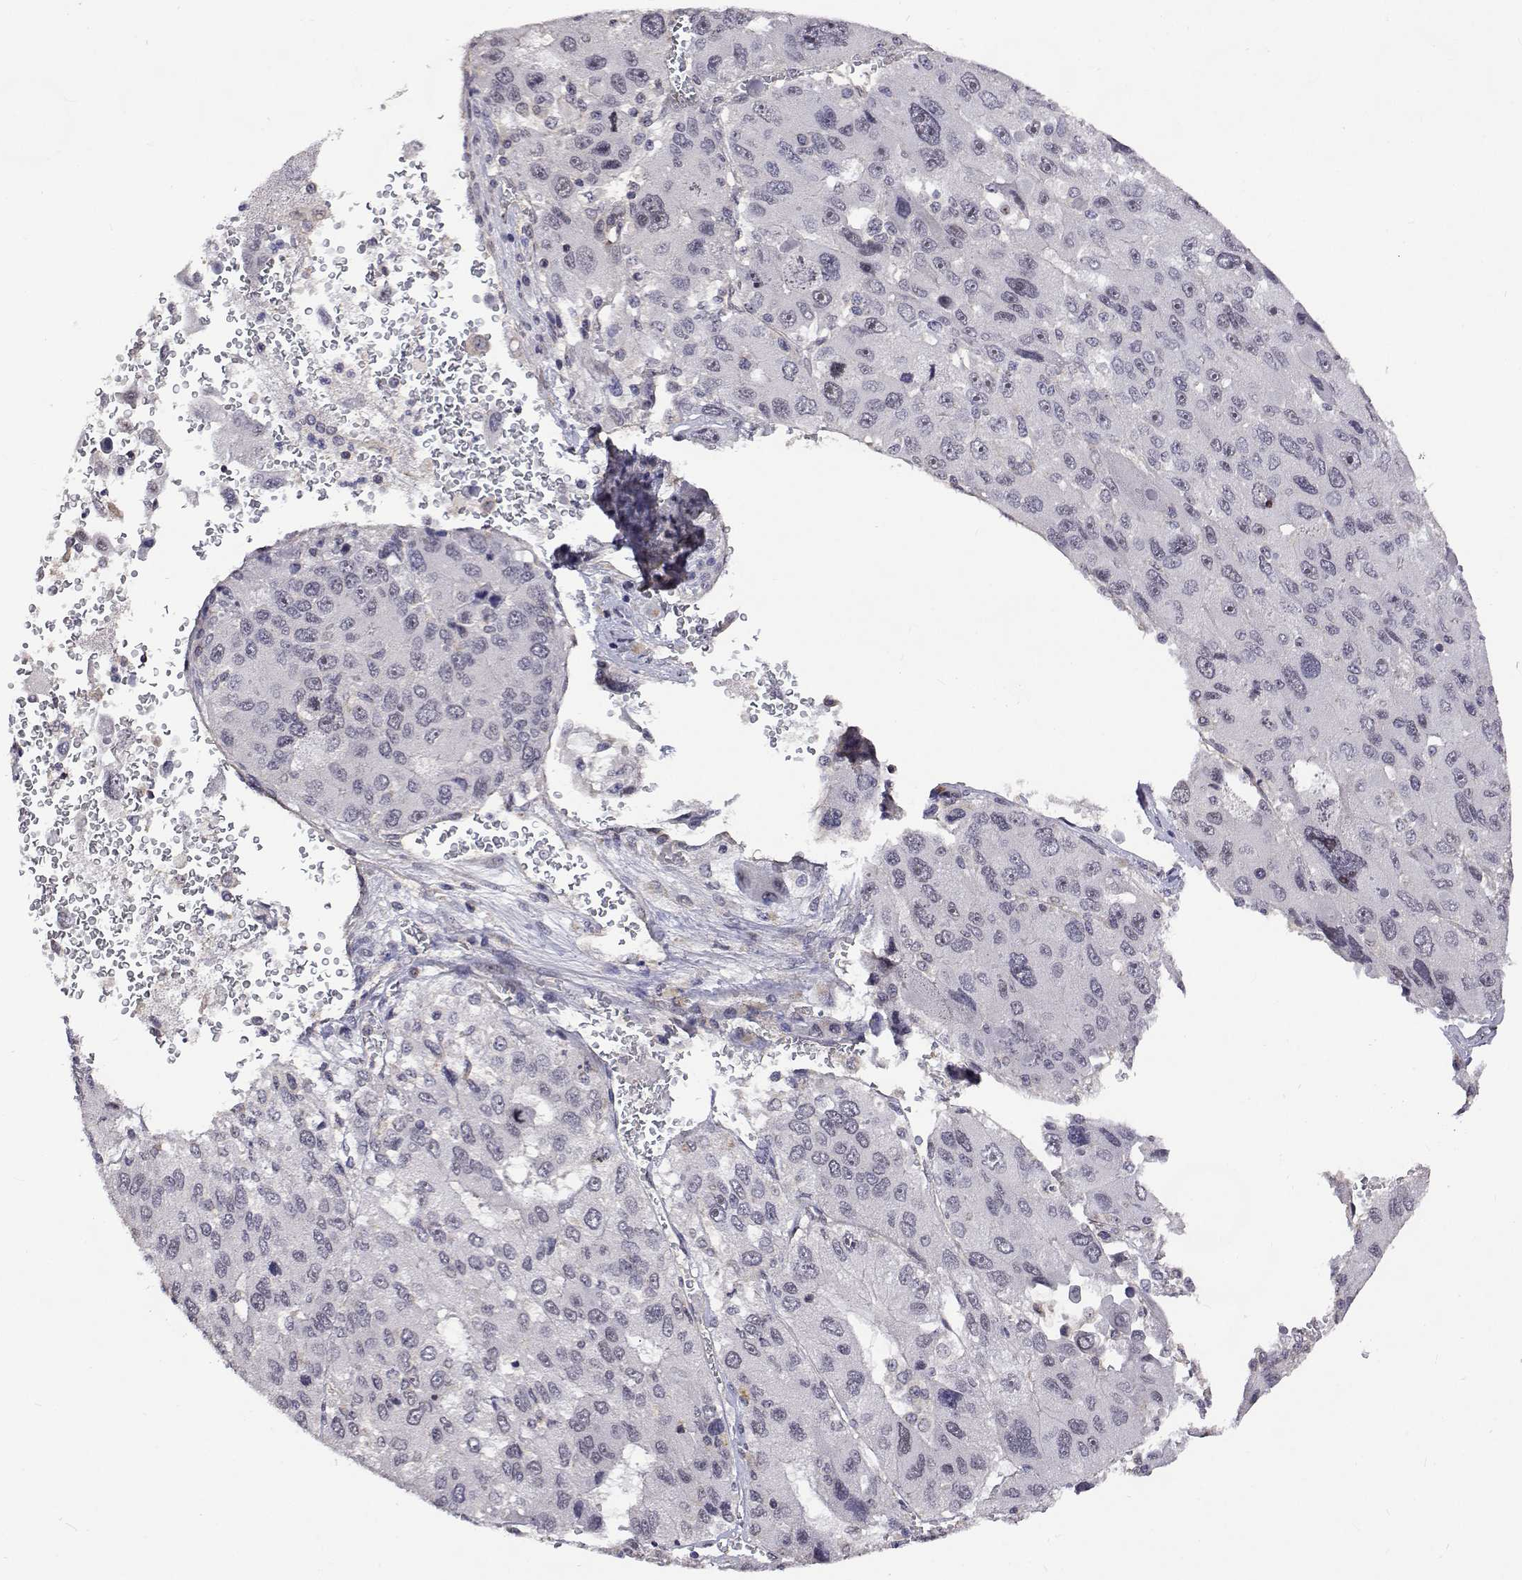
{"staining": {"intensity": "negative", "quantity": "none", "location": "none"}, "tissue": "liver cancer", "cell_type": "Tumor cells", "image_type": "cancer", "snomed": [{"axis": "morphology", "description": "Carcinoma, Hepatocellular, NOS"}, {"axis": "topography", "description": "Liver"}], "caption": "Liver cancer (hepatocellular carcinoma) stained for a protein using IHC shows no staining tumor cells.", "gene": "NHP2", "patient": {"sex": "female", "age": 41}}